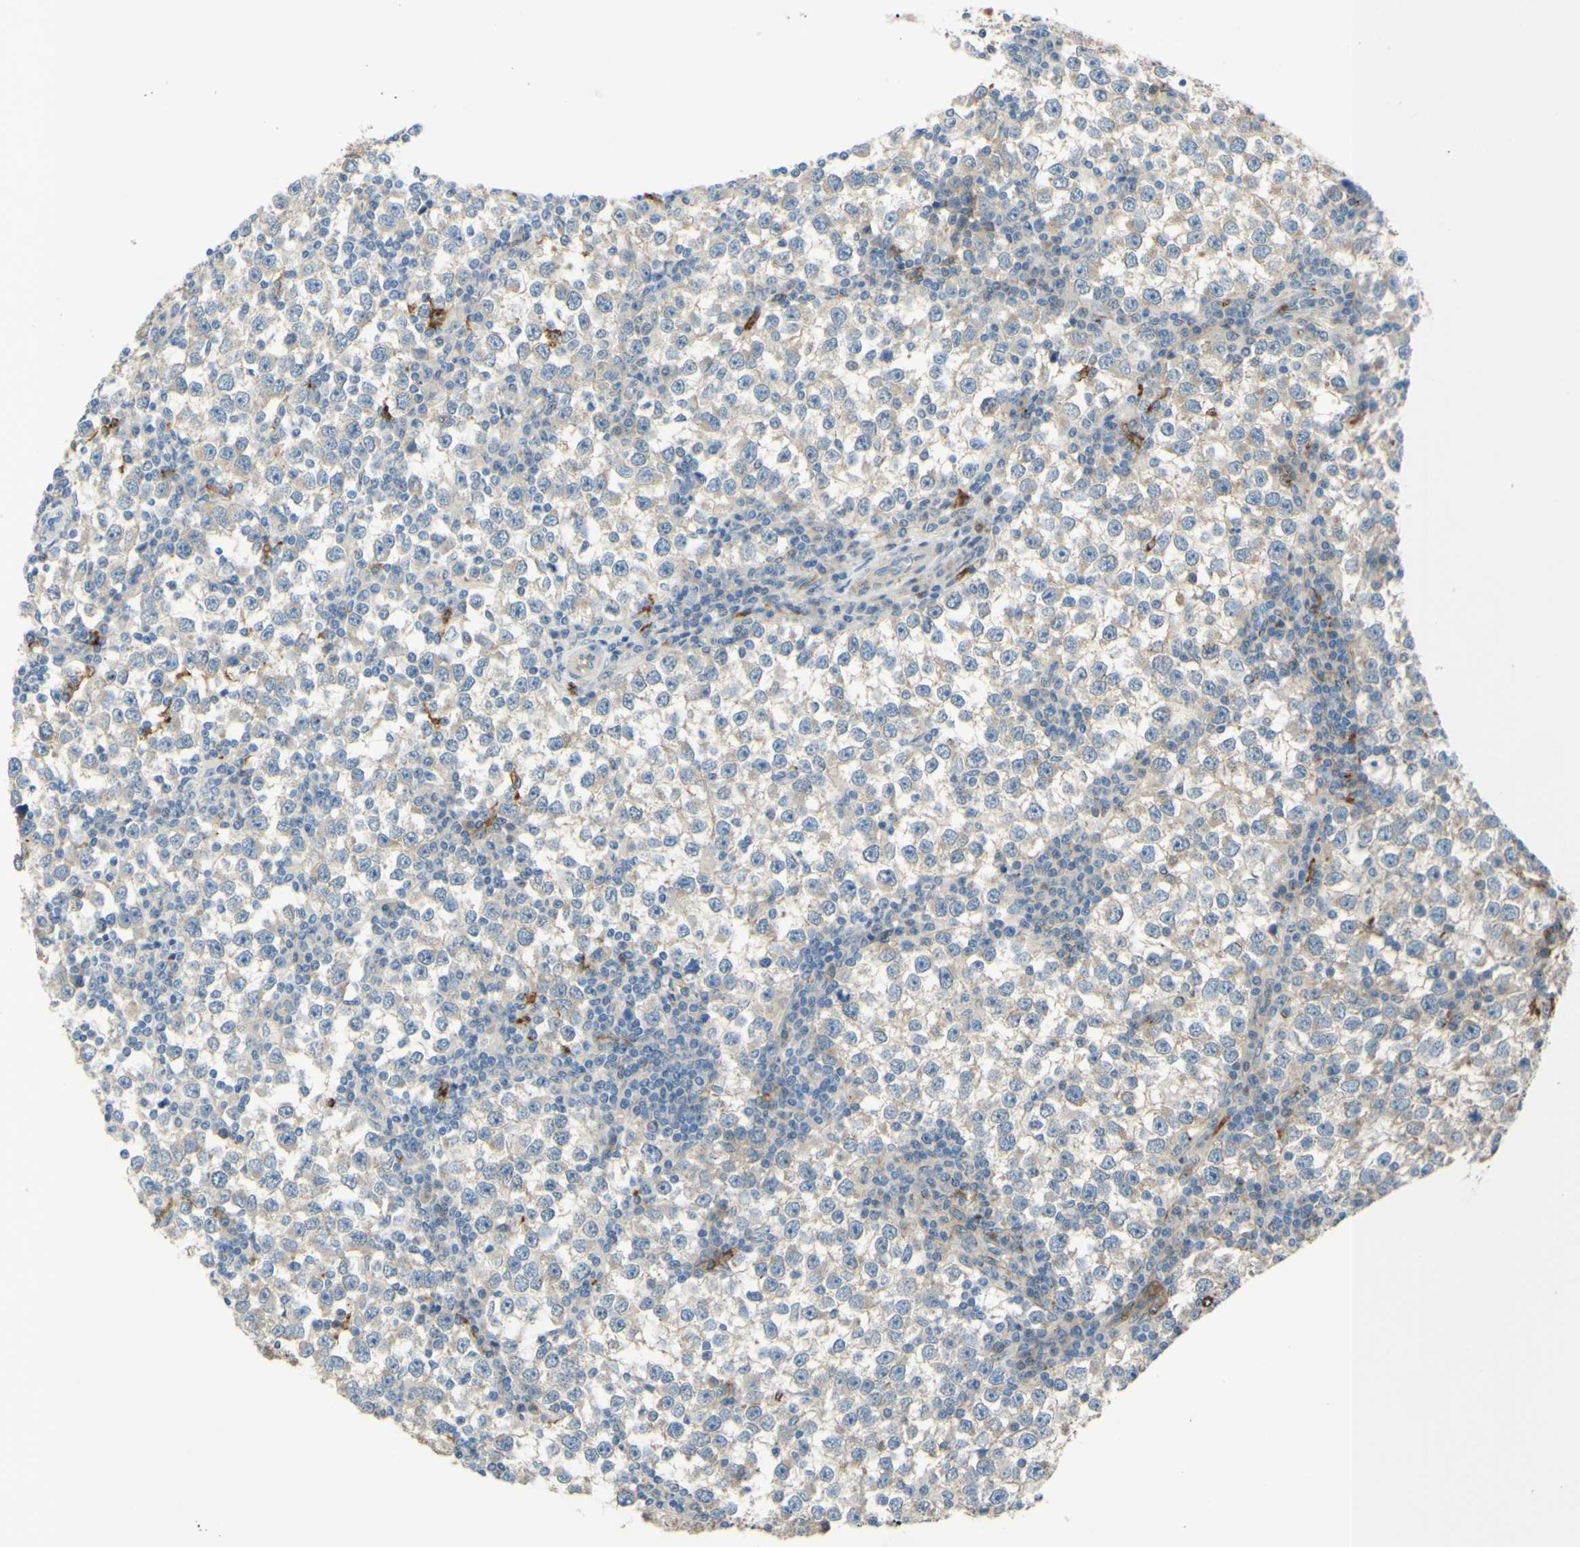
{"staining": {"intensity": "weak", "quantity": ">75%", "location": "cytoplasmic/membranous"}, "tissue": "testis cancer", "cell_type": "Tumor cells", "image_type": "cancer", "snomed": [{"axis": "morphology", "description": "Seminoma, NOS"}, {"axis": "topography", "description": "Testis"}], "caption": "This photomicrograph exhibits IHC staining of testis seminoma, with low weak cytoplasmic/membranous staining in approximately >75% of tumor cells.", "gene": "ARHGAP1", "patient": {"sex": "male", "age": 65}}